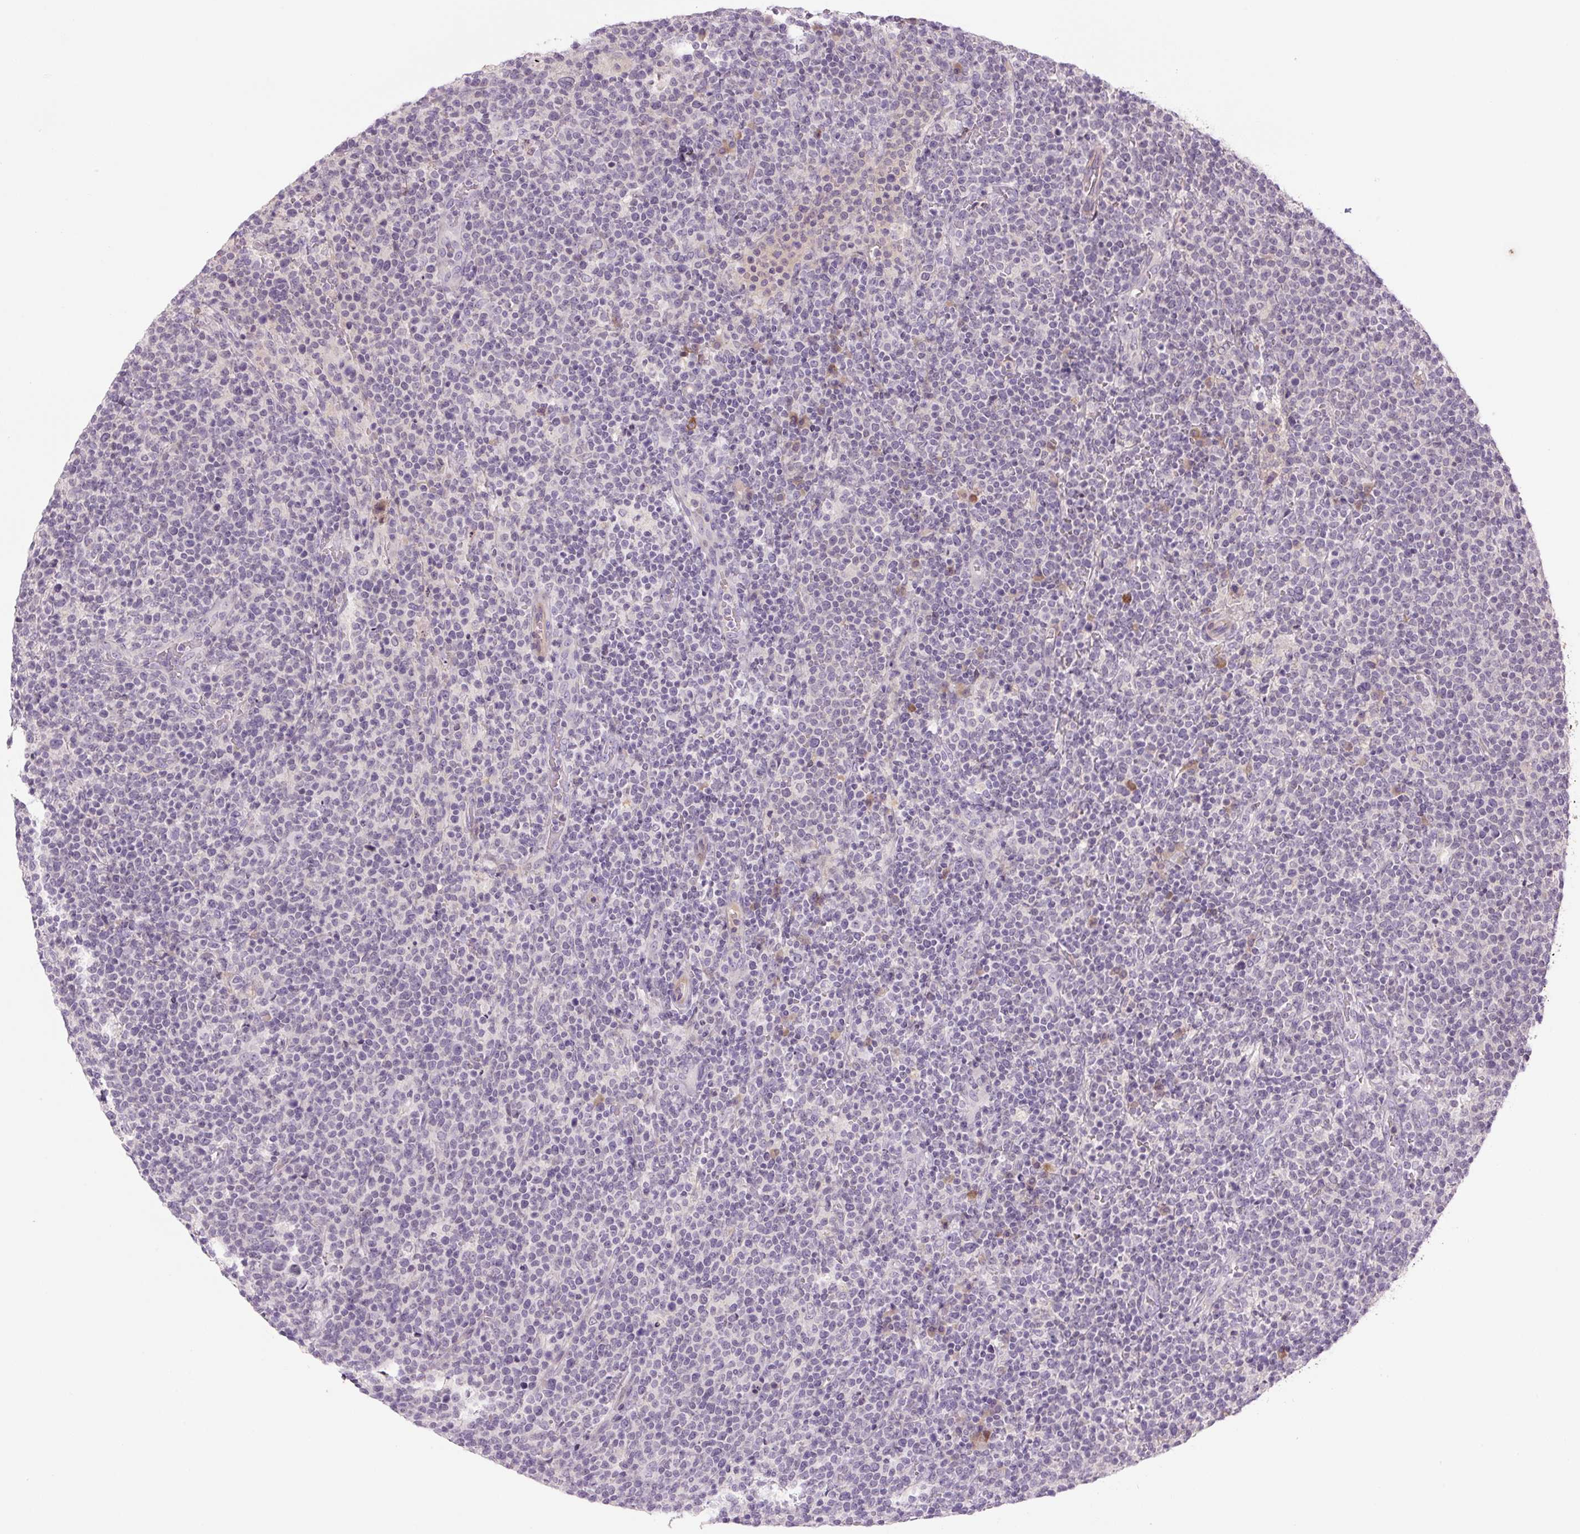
{"staining": {"intensity": "negative", "quantity": "none", "location": "none"}, "tissue": "lymphoma", "cell_type": "Tumor cells", "image_type": "cancer", "snomed": [{"axis": "morphology", "description": "Malignant lymphoma, non-Hodgkin's type, High grade"}, {"axis": "topography", "description": "Lymph node"}], "caption": "This is an IHC image of lymphoma. There is no positivity in tumor cells.", "gene": "TMEM100", "patient": {"sex": "male", "age": 61}}